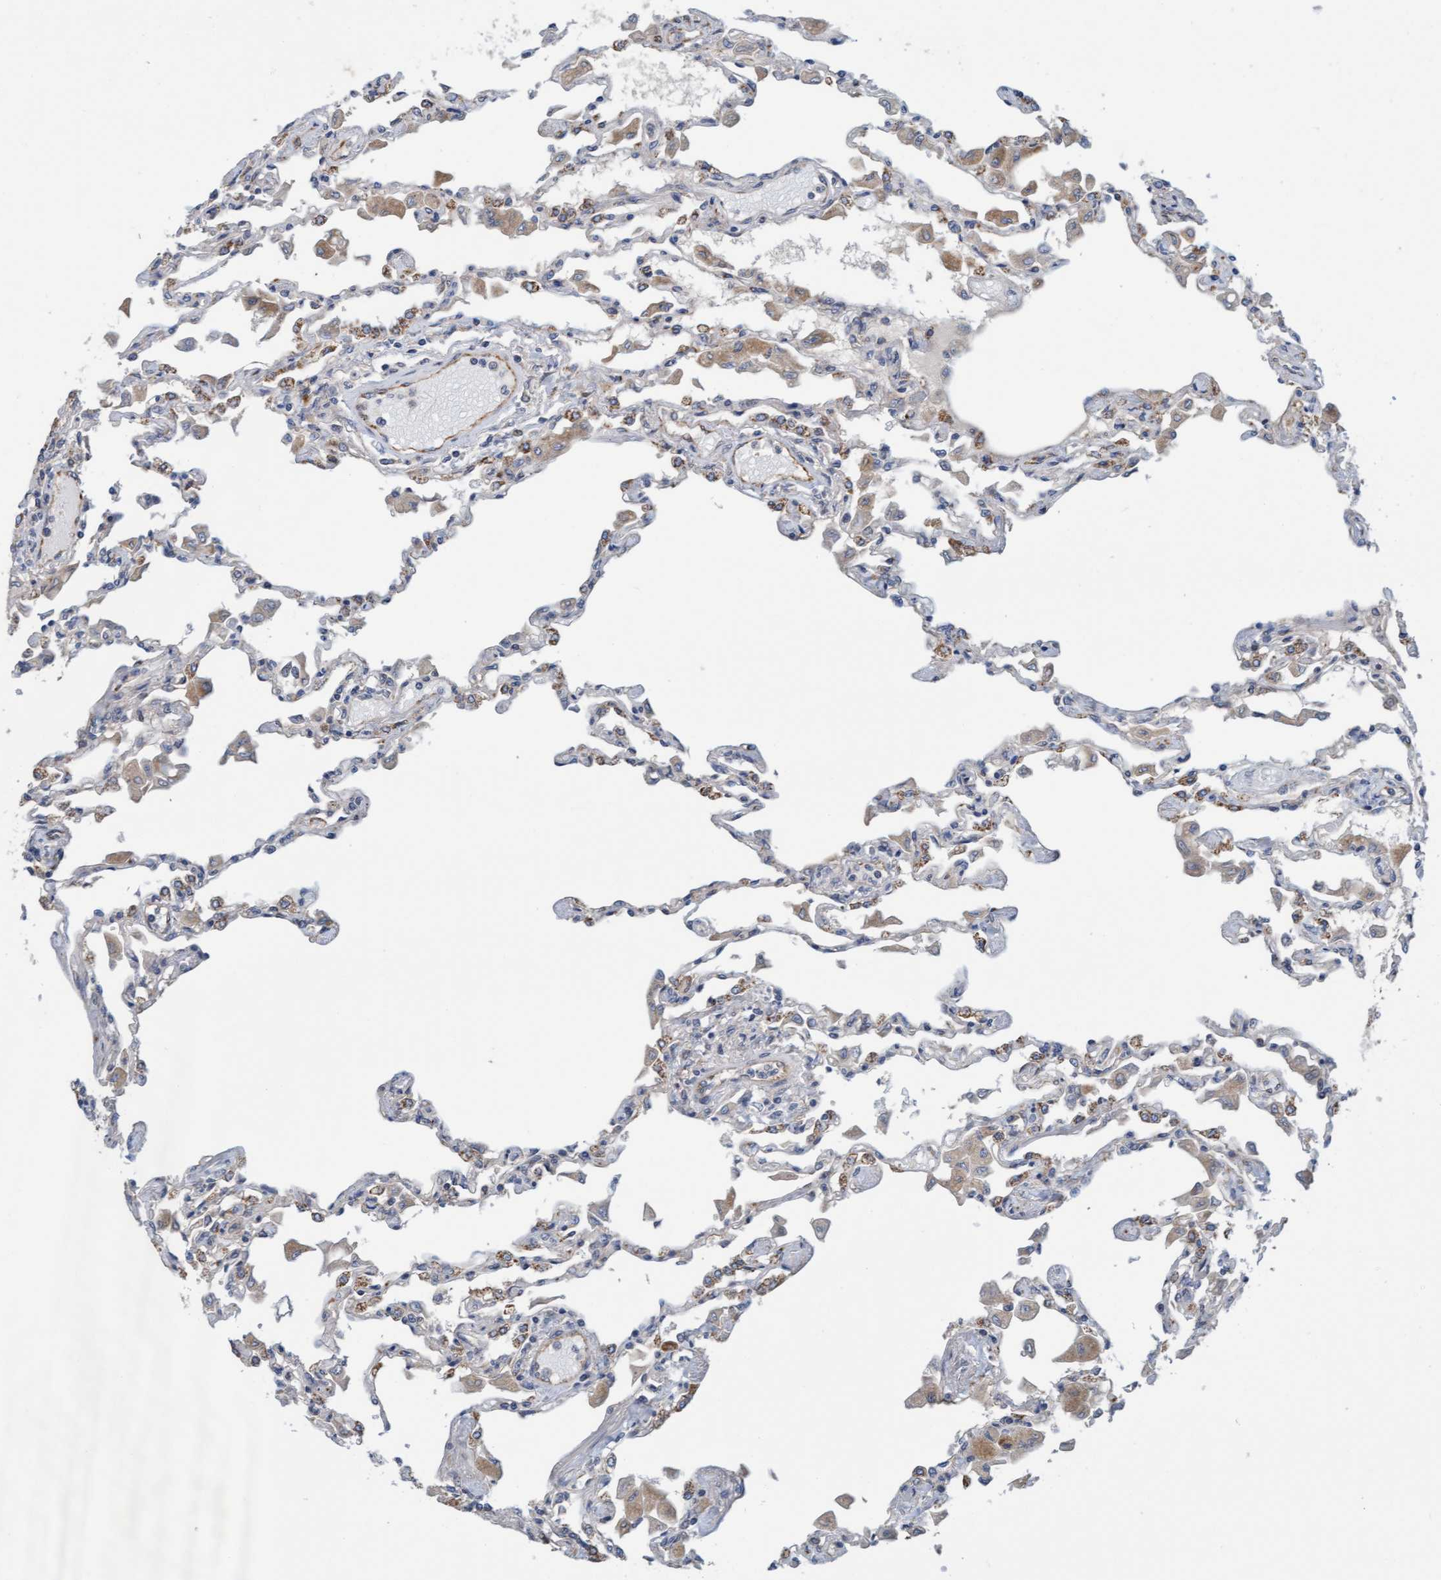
{"staining": {"intensity": "moderate", "quantity": "25%-75%", "location": "cytoplasmic/membranous"}, "tissue": "lung", "cell_type": "Alveolar cells", "image_type": "normal", "snomed": [{"axis": "morphology", "description": "Normal tissue, NOS"}, {"axis": "topography", "description": "Bronchus"}, {"axis": "topography", "description": "Lung"}], "caption": "This is a photomicrograph of immunohistochemistry staining of benign lung, which shows moderate expression in the cytoplasmic/membranous of alveolar cells.", "gene": "ZNF566", "patient": {"sex": "female", "age": 49}}